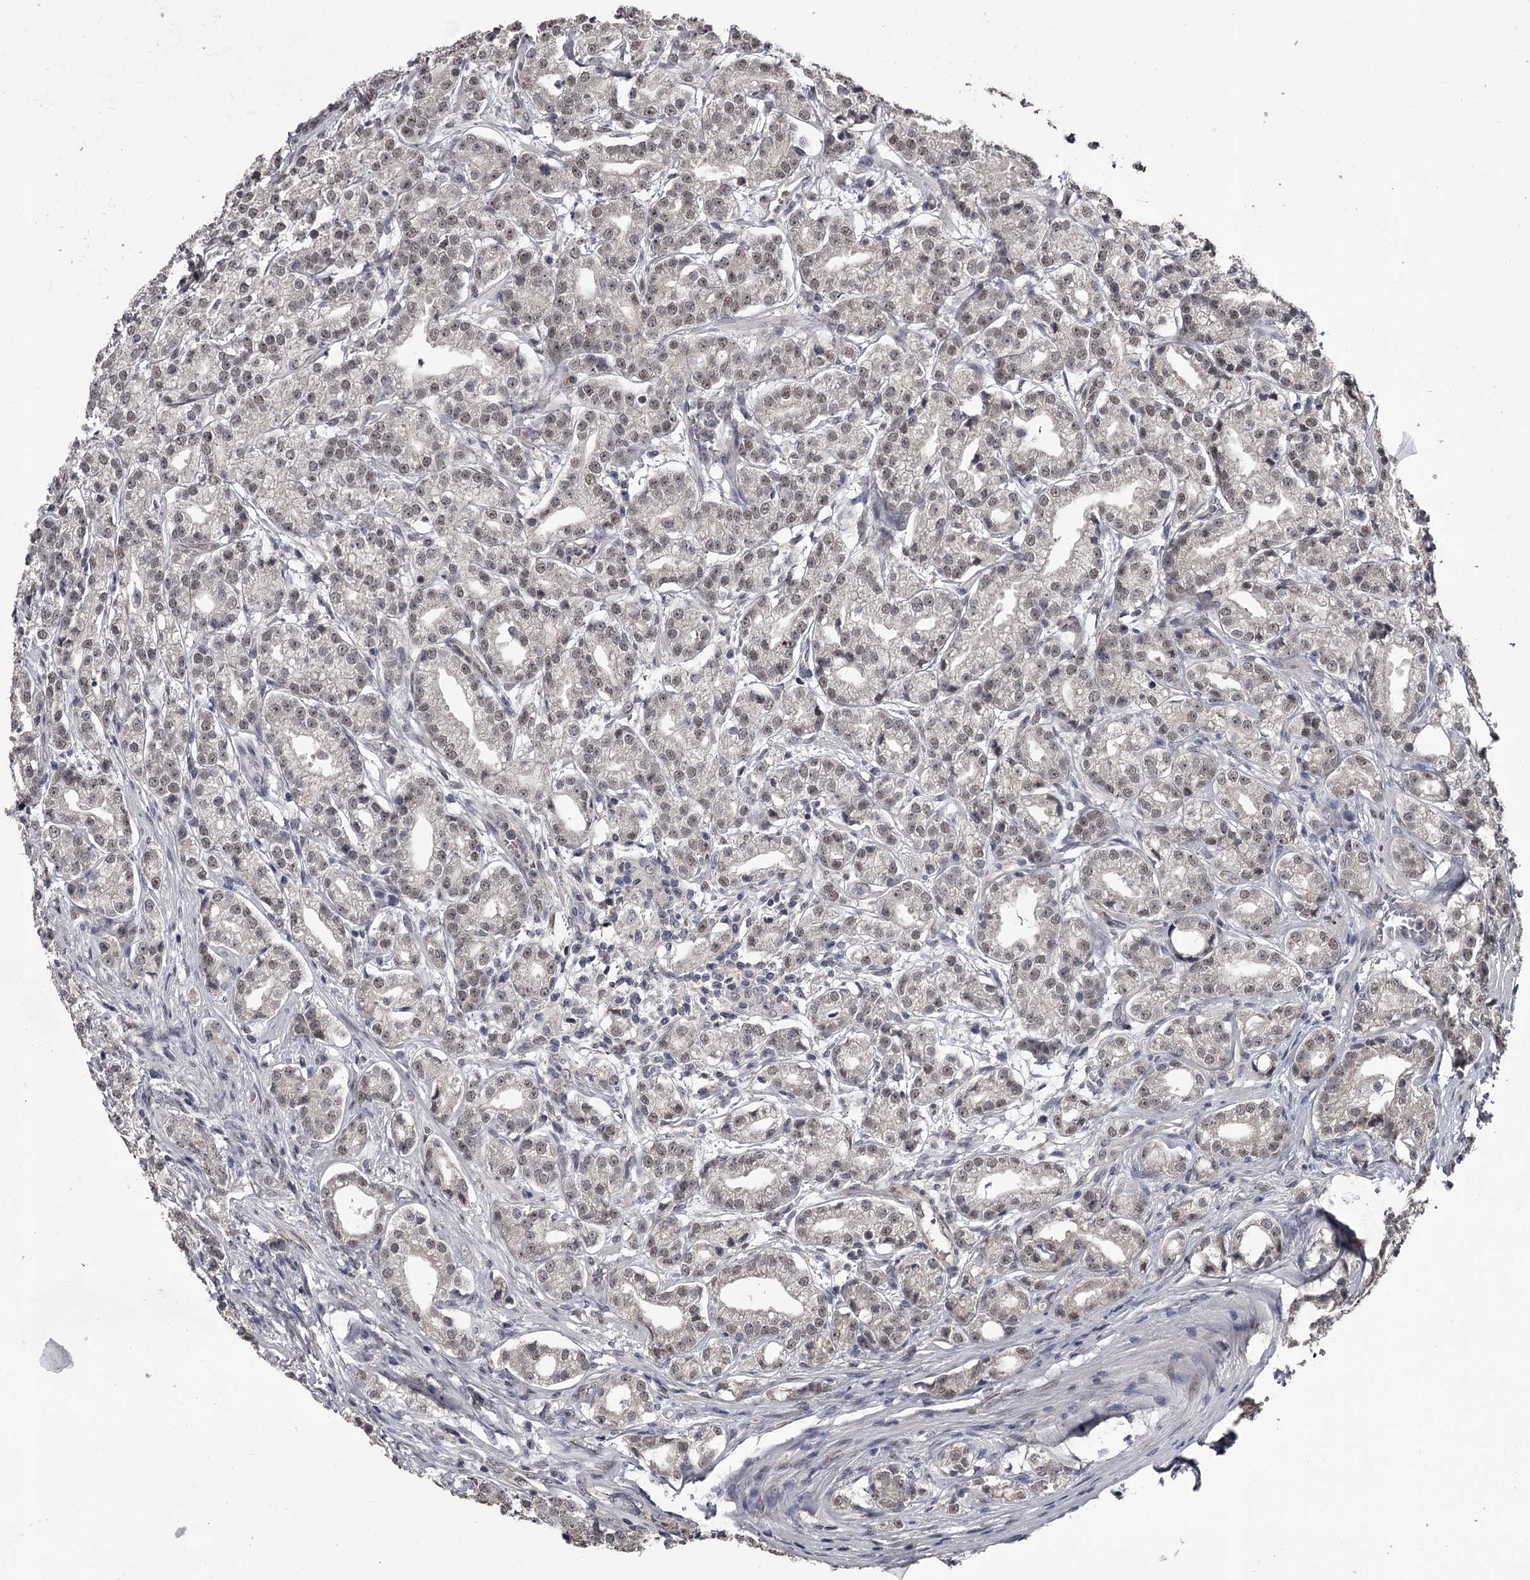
{"staining": {"intensity": "weak", "quantity": "25%-75%", "location": "nuclear"}, "tissue": "prostate cancer", "cell_type": "Tumor cells", "image_type": "cancer", "snomed": [{"axis": "morphology", "description": "Adenocarcinoma, High grade"}, {"axis": "topography", "description": "Prostate"}], "caption": "The micrograph shows immunohistochemical staining of high-grade adenocarcinoma (prostate). There is weak nuclear positivity is present in approximately 25%-75% of tumor cells.", "gene": "PRPF40B", "patient": {"sex": "male", "age": 69}}